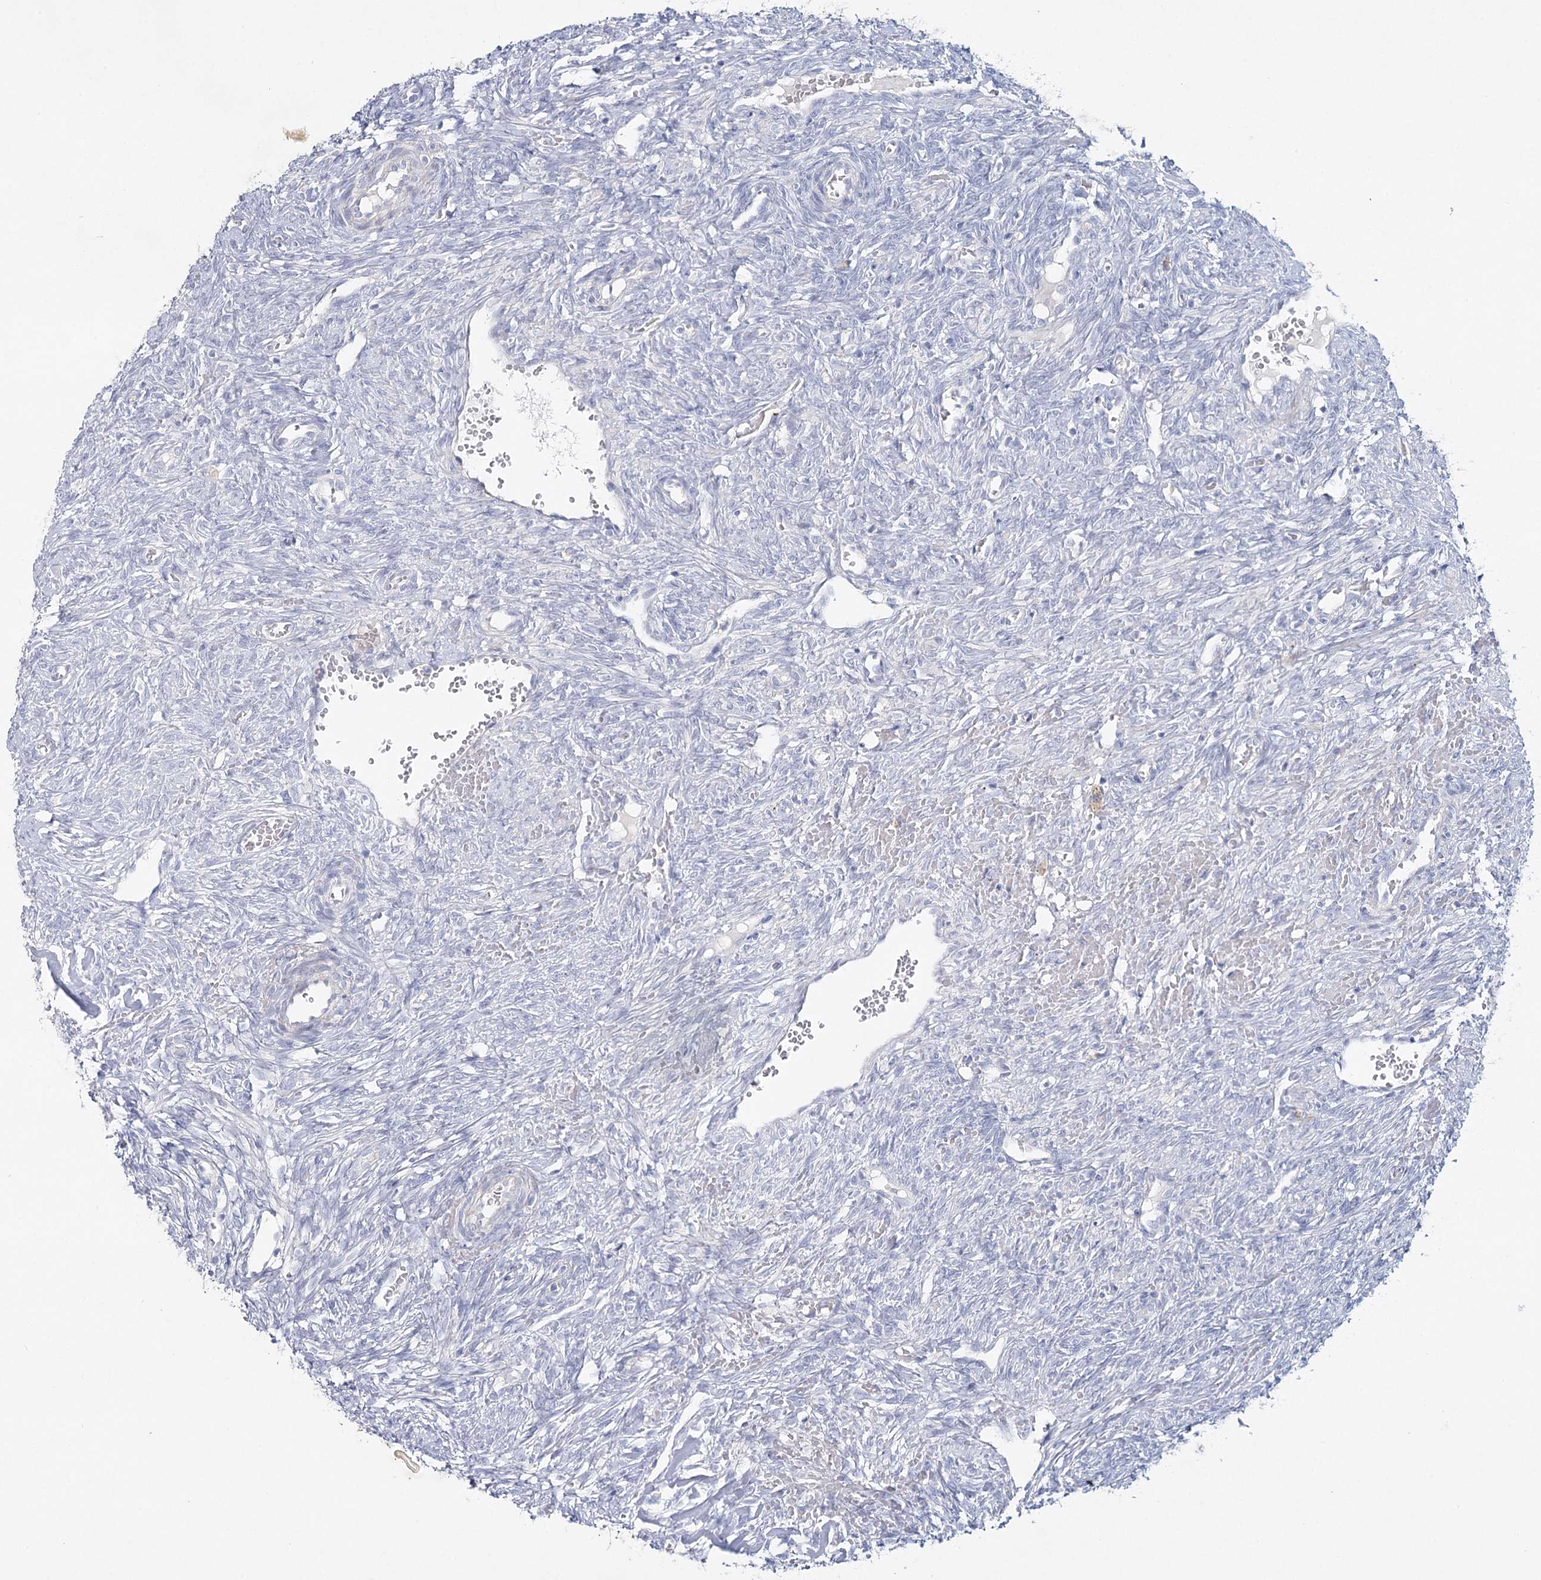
{"staining": {"intensity": "moderate", "quantity": ">75%", "location": "cytoplasmic/membranous"}, "tissue": "ovary", "cell_type": "Follicle cells", "image_type": "normal", "snomed": [{"axis": "morphology", "description": "Normal tissue, NOS"}, {"axis": "topography", "description": "Ovary"}], "caption": "IHC photomicrograph of benign human ovary stained for a protein (brown), which exhibits medium levels of moderate cytoplasmic/membranous expression in approximately >75% of follicle cells.", "gene": "MAP3K13", "patient": {"sex": "female", "age": 41}}